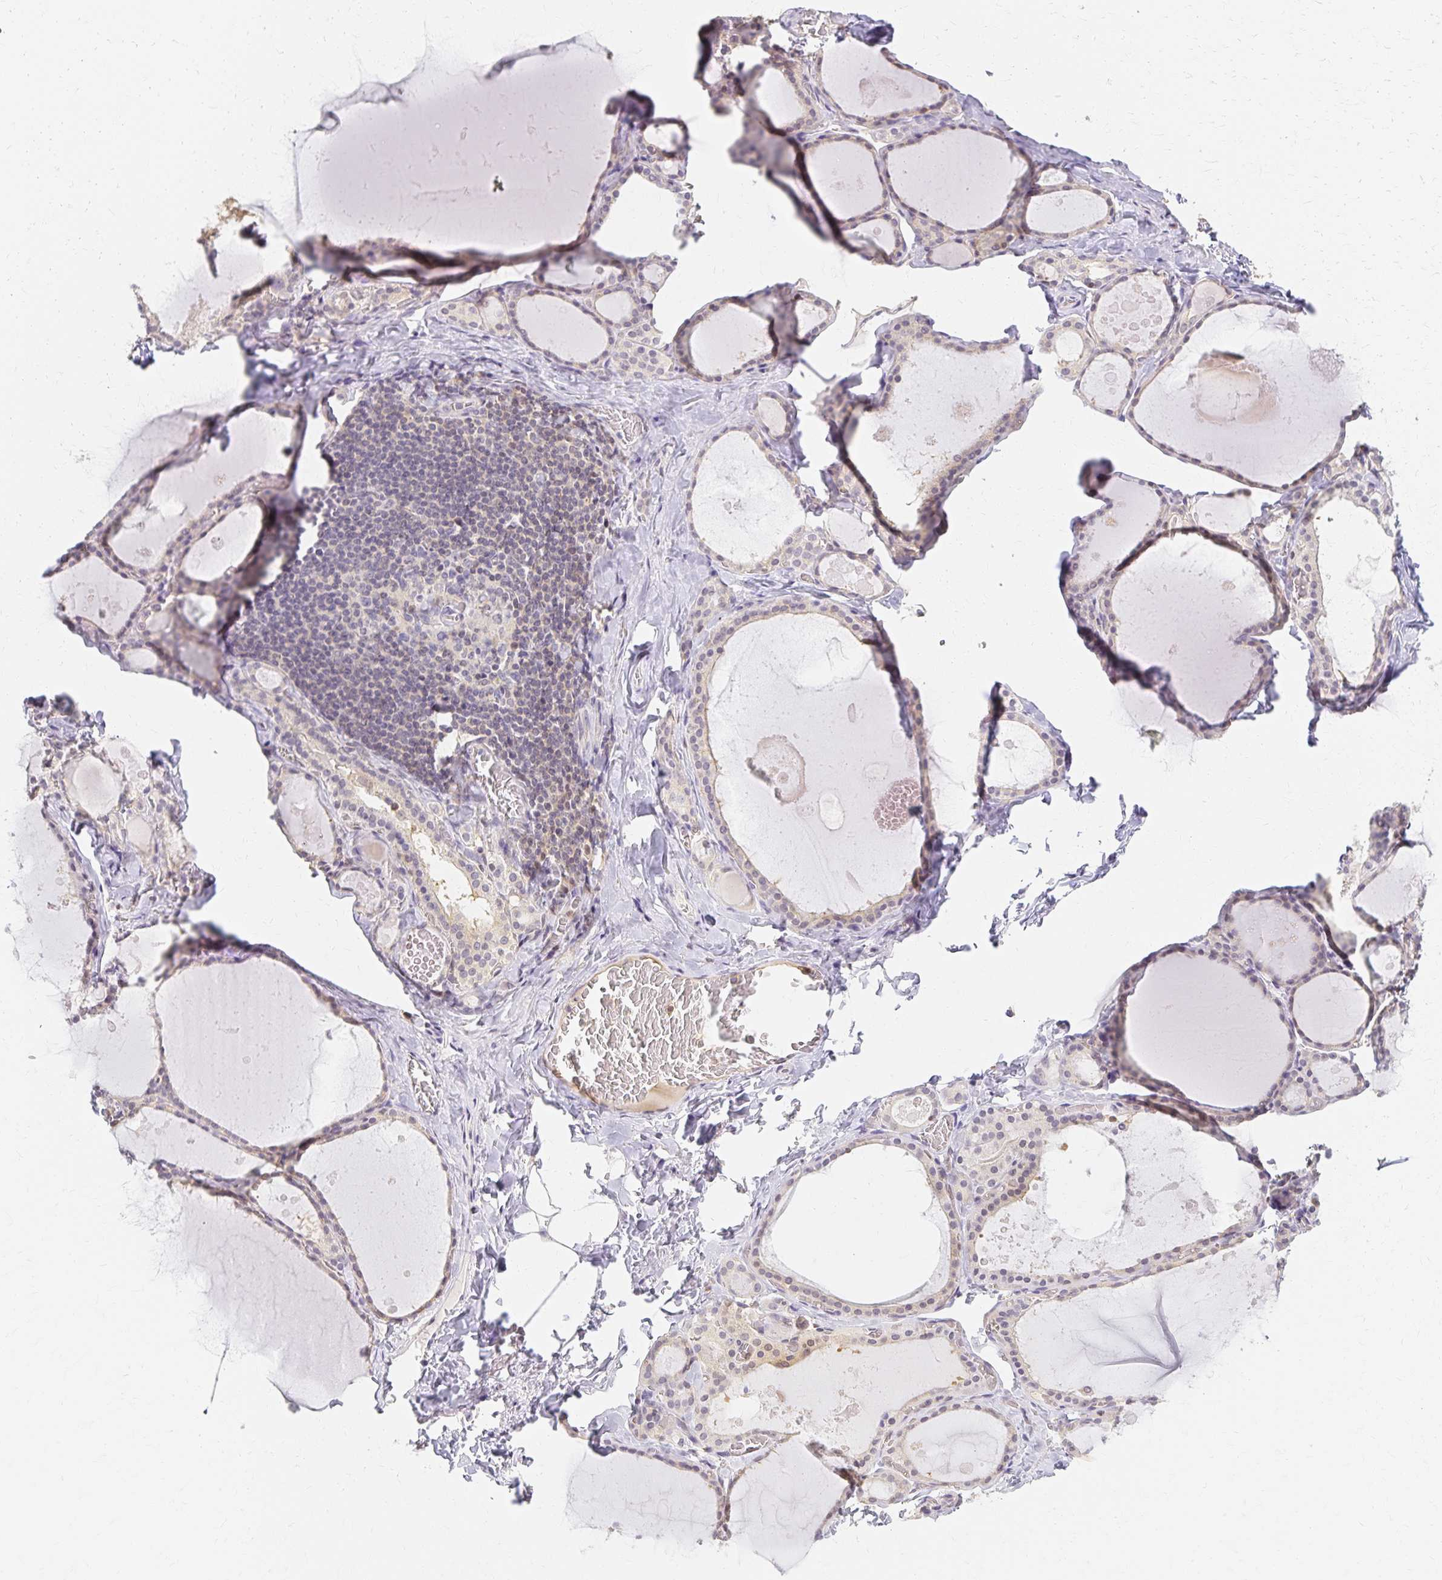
{"staining": {"intensity": "weak", "quantity": "25%-75%", "location": "cytoplasmic/membranous"}, "tissue": "thyroid gland", "cell_type": "Glandular cells", "image_type": "normal", "snomed": [{"axis": "morphology", "description": "Normal tissue, NOS"}, {"axis": "topography", "description": "Thyroid gland"}], "caption": "IHC (DAB) staining of benign thyroid gland demonstrates weak cytoplasmic/membranous protein positivity in about 25%-75% of glandular cells. The protein is shown in brown color, while the nuclei are stained blue.", "gene": "AZGP1", "patient": {"sex": "male", "age": 56}}